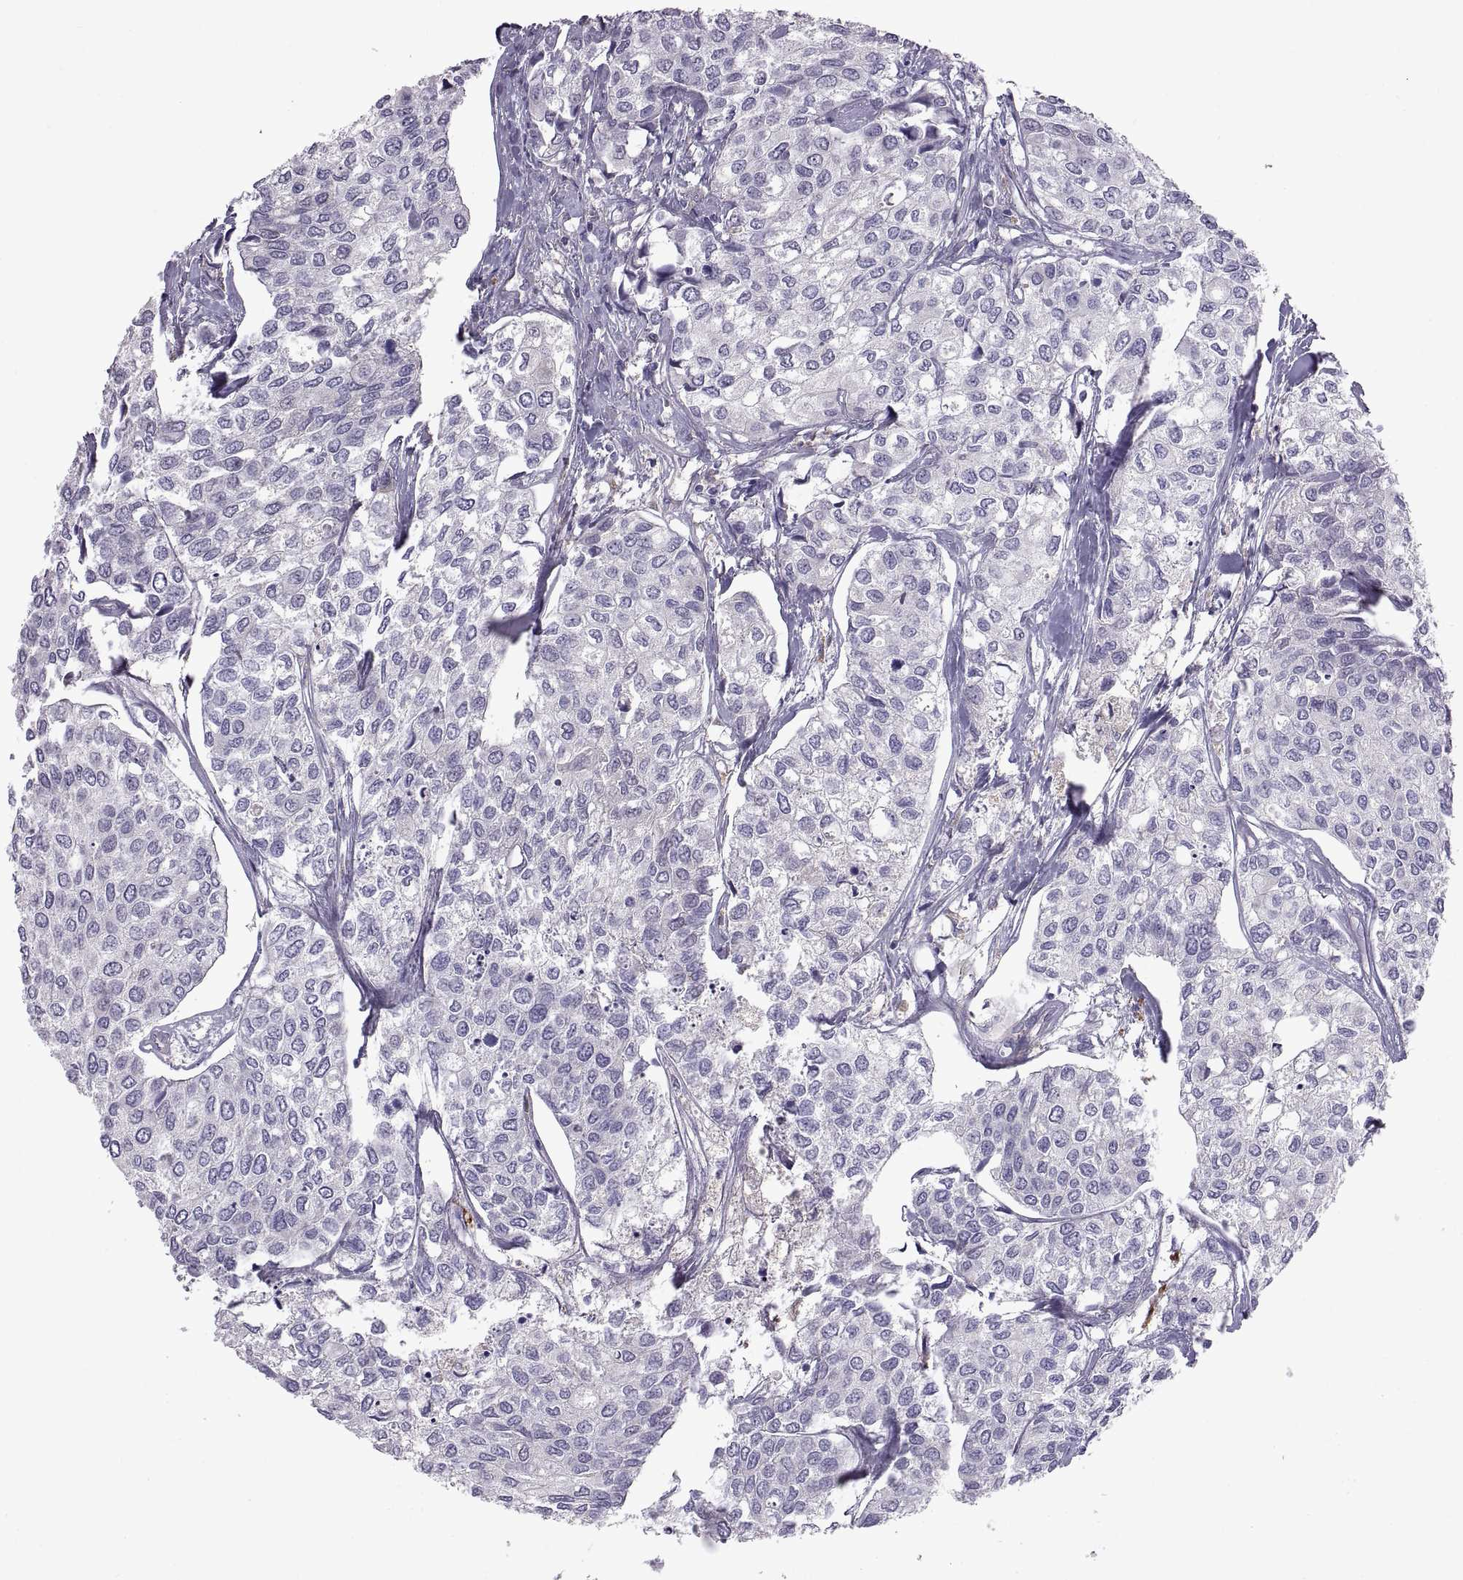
{"staining": {"intensity": "negative", "quantity": "none", "location": "none"}, "tissue": "urothelial cancer", "cell_type": "Tumor cells", "image_type": "cancer", "snomed": [{"axis": "morphology", "description": "Urothelial carcinoma, High grade"}, {"axis": "topography", "description": "Urinary bladder"}], "caption": "Tumor cells show no significant protein positivity in urothelial cancer.", "gene": "ARSL", "patient": {"sex": "male", "age": 73}}